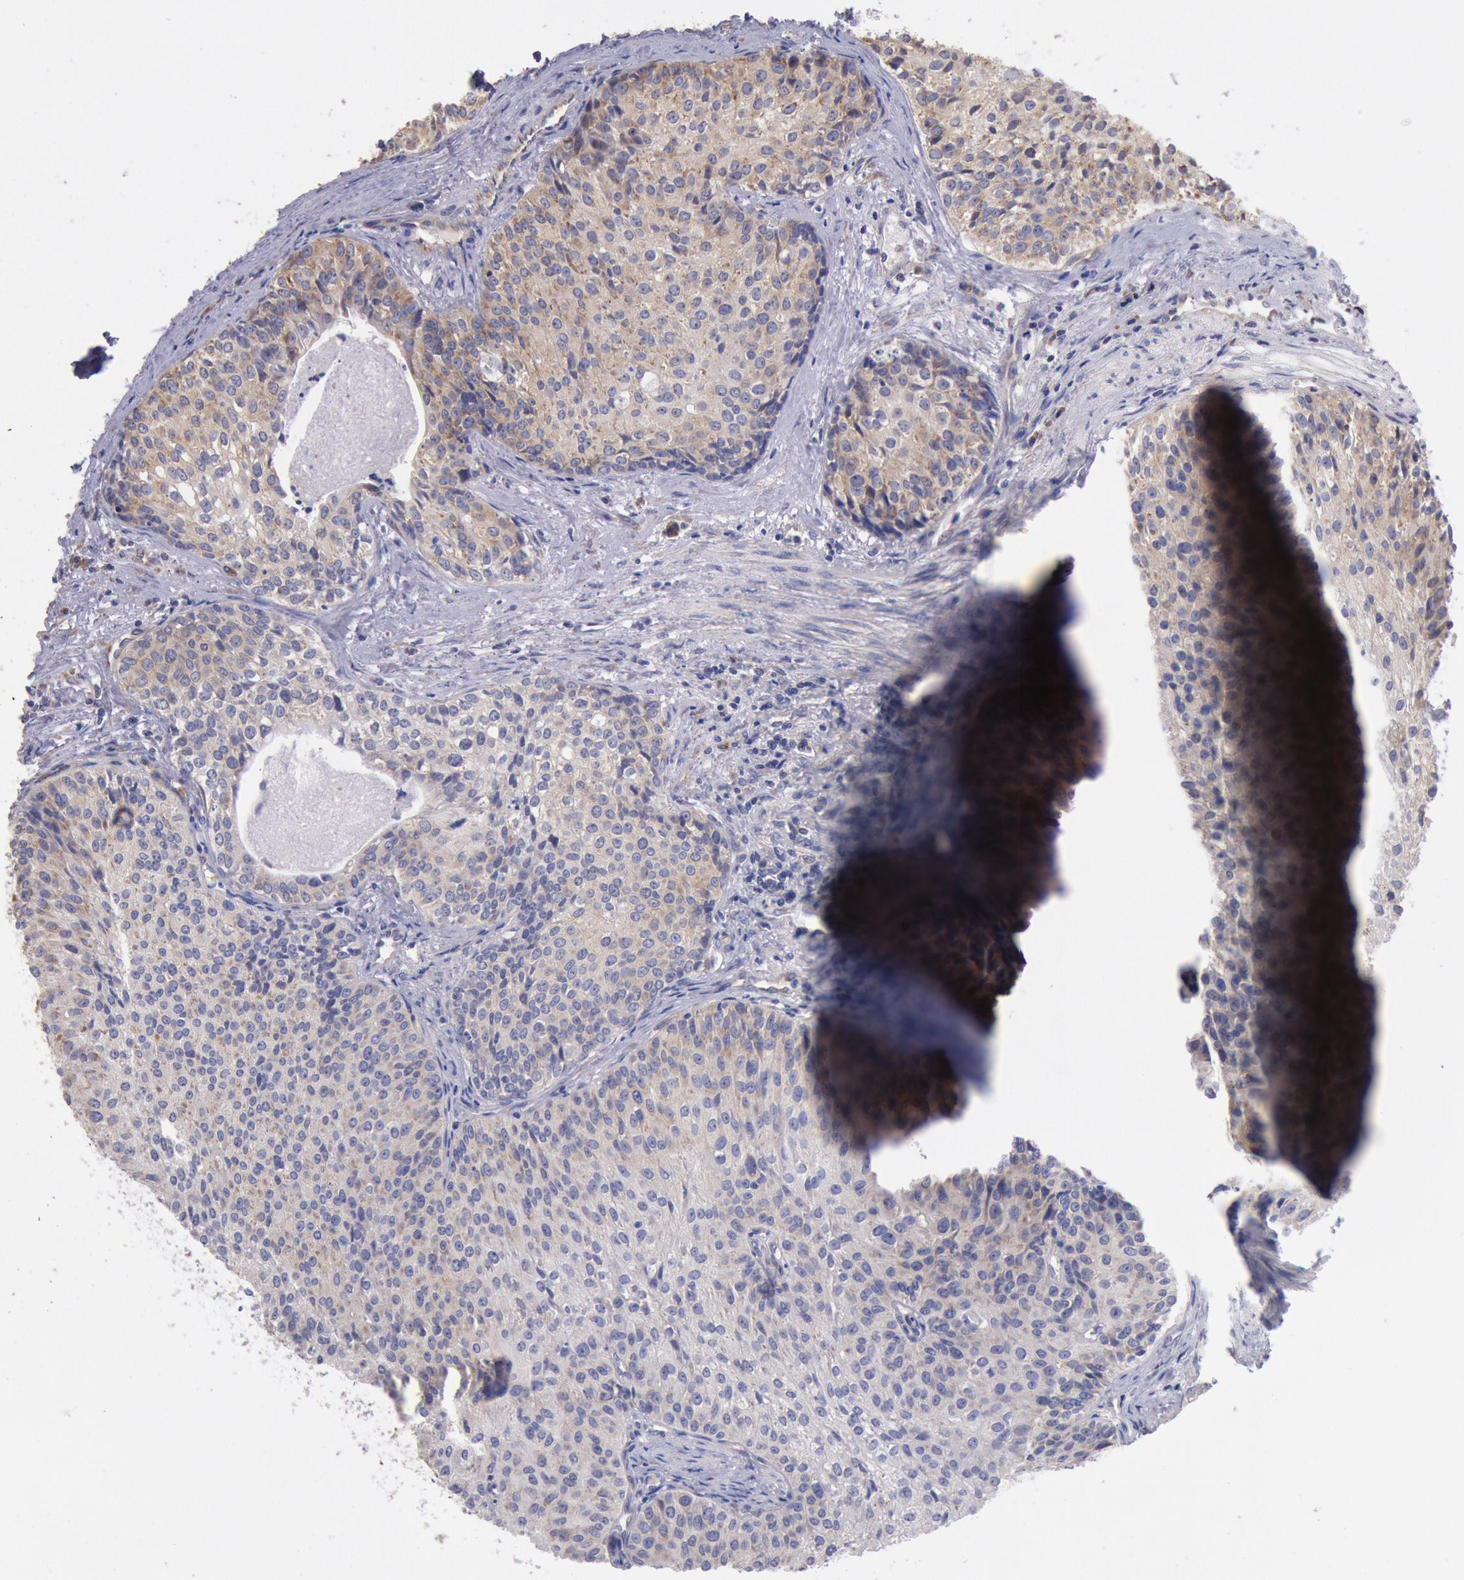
{"staining": {"intensity": "weak", "quantity": "25%-75%", "location": "cytoplasmic/membranous"}, "tissue": "urothelial cancer", "cell_type": "Tumor cells", "image_type": "cancer", "snomed": [{"axis": "morphology", "description": "Urothelial carcinoma, Low grade"}, {"axis": "topography", "description": "Urinary bladder"}], "caption": "Low-grade urothelial carcinoma was stained to show a protein in brown. There is low levels of weak cytoplasmic/membranous positivity in approximately 25%-75% of tumor cells. (brown staining indicates protein expression, while blue staining denotes nuclei).", "gene": "DRG1", "patient": {"sex": "female", "age": 73}}